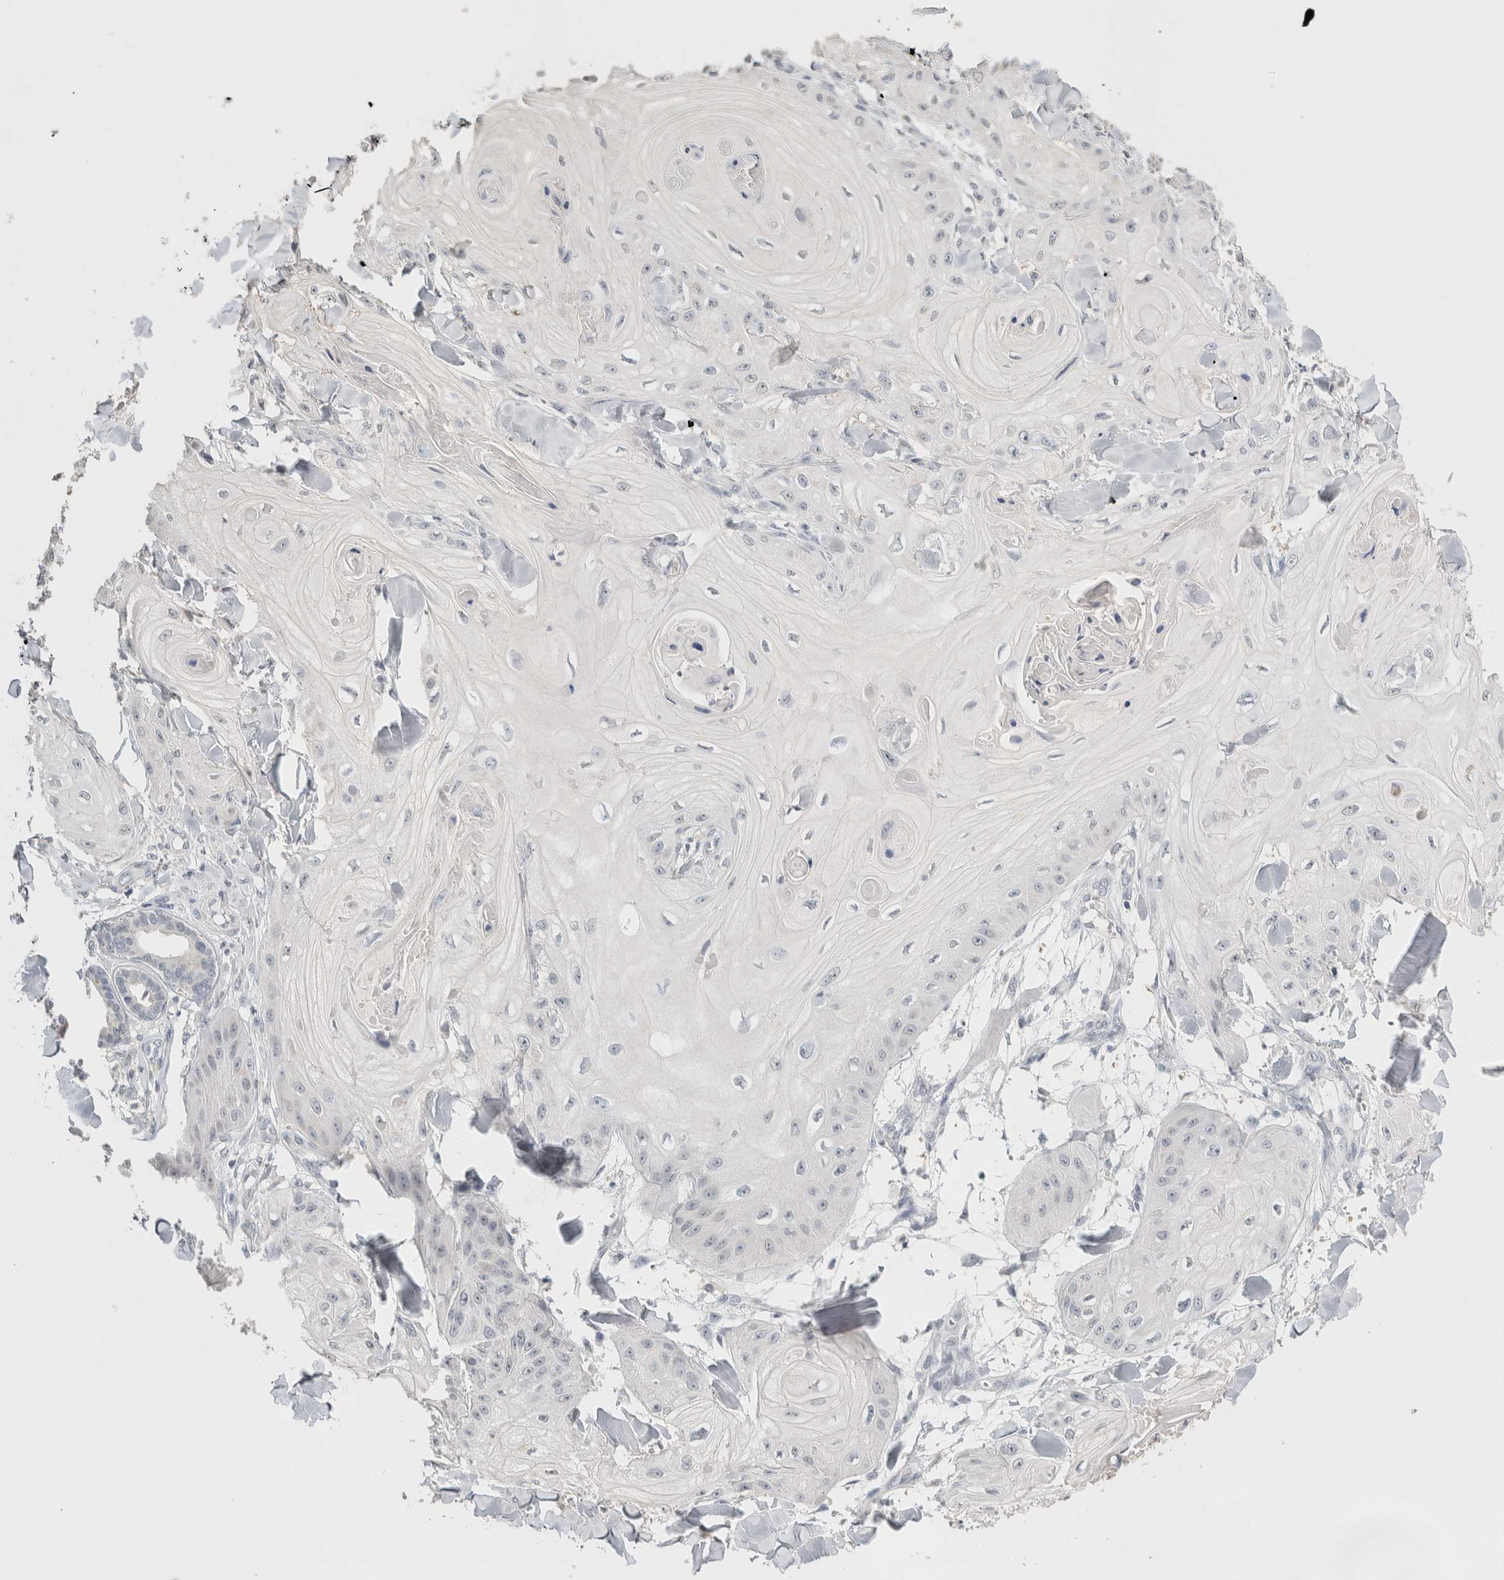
{"staining": {"intensity": "negative", "quantity": "none", "location": "none"}, "tissue": "skin cancer", "cell_type": "Tumor cells", "image_type": "cancer", "snomed": [{"axis": "morphology", "description": "Squamous cell carcinoma, NOS"}, {"axis": "topography", "description": "Skin"}], "caption": "This is an immunohistochemistry photomicrograph of squamous cell carcinoma (skin). There is no staining in tumor cells.", "gene": "CRAT", "patient": {"sex": "male", "age": 74}}